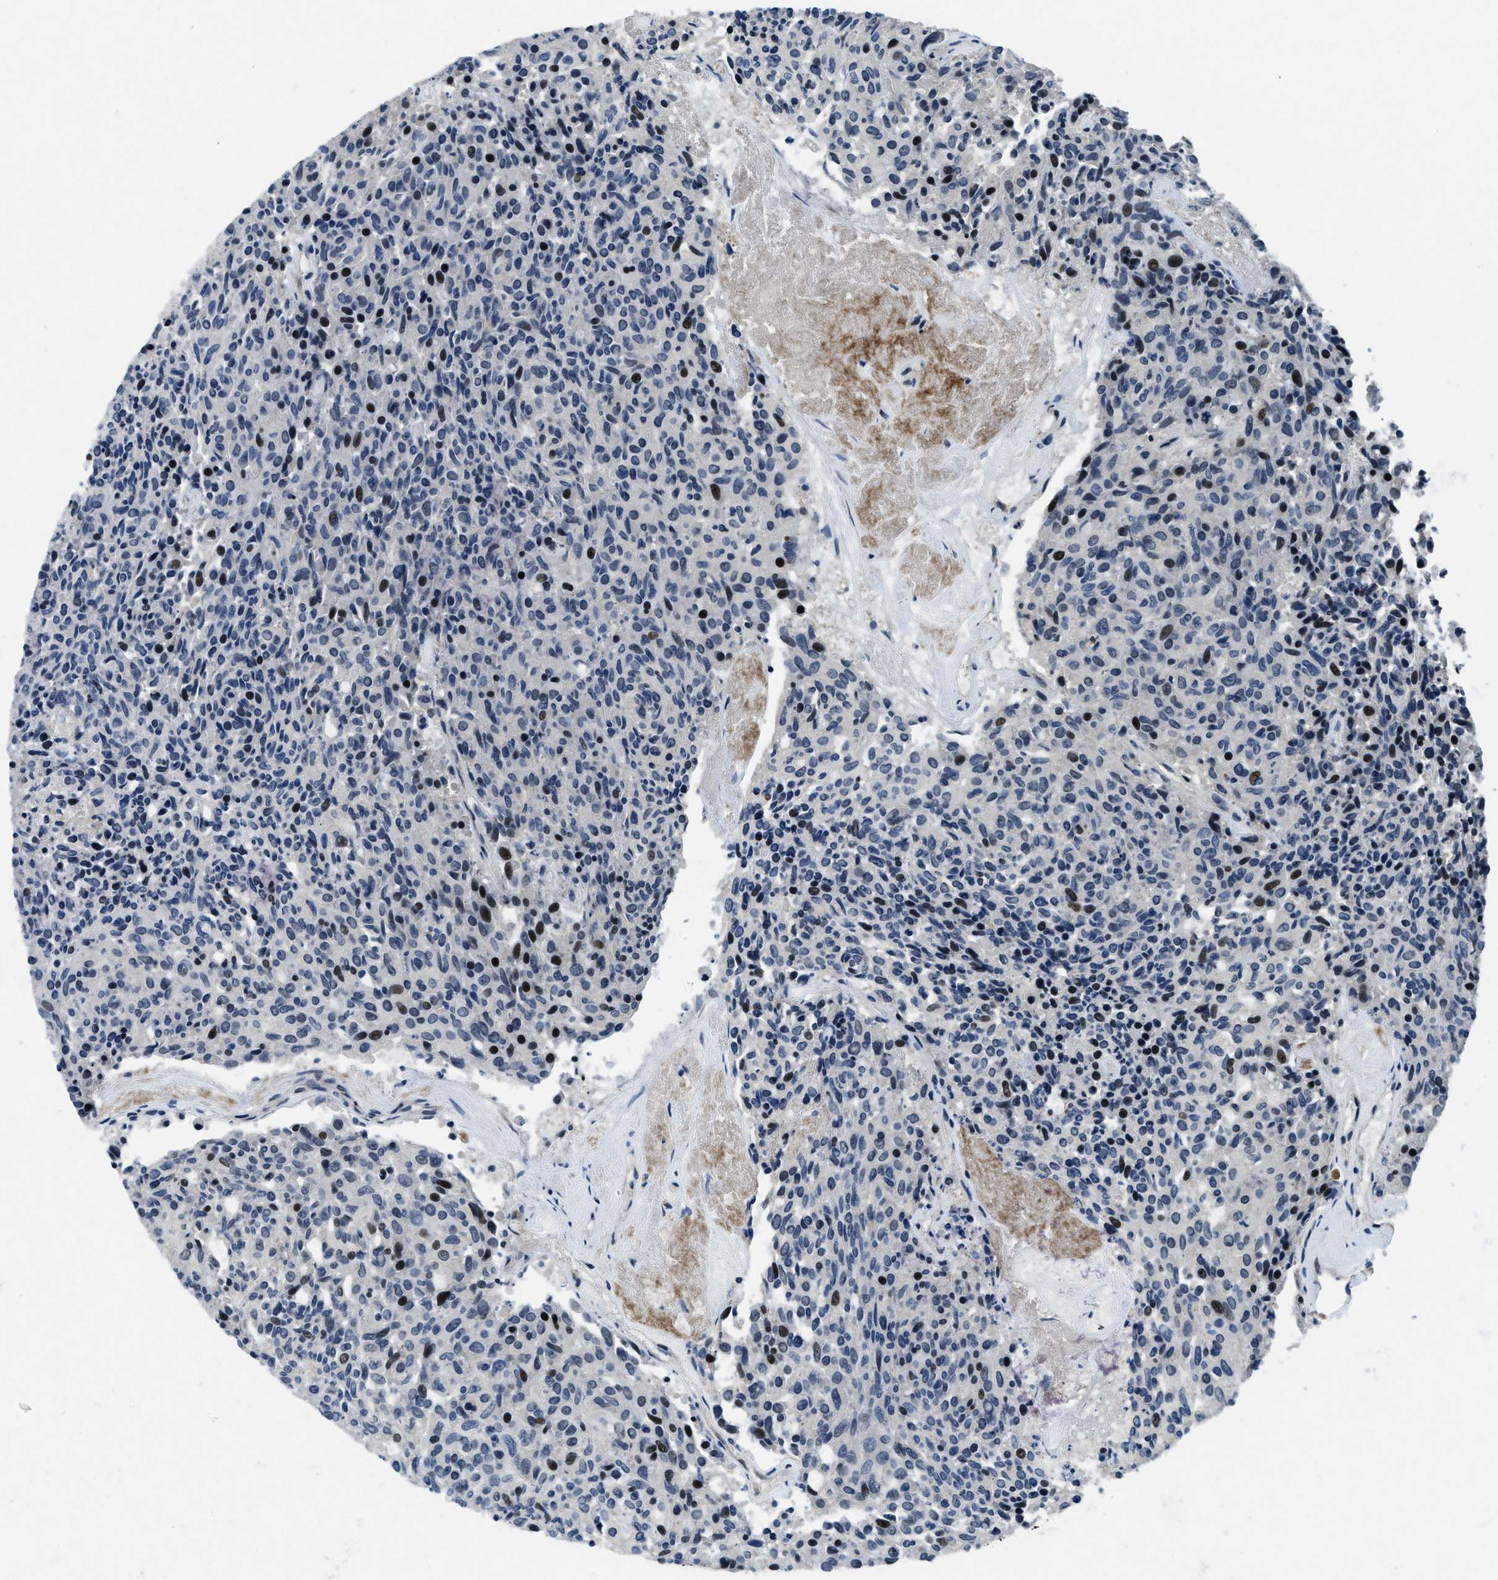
{"staining": {"intensity": "strong", "quantity": "<25%", "location": "nuclear"}, "tissue": "carcinoid", "cell_type": "Tumor cells", "image_type": "cancer", "snomed": [{"axis": "morphology", "description": "Carcinoid, malignant, NOS"}, {"axis": "topography", "description": "Pancreas"}], "caption": "Carcinoid (malignant) stained for a protein (brown) demonstrates strong nuclear positive expression in approximately <25% of tumor cells.", "gene": "PHLDA1", "patient": {"sex": "female", "age": 54}}